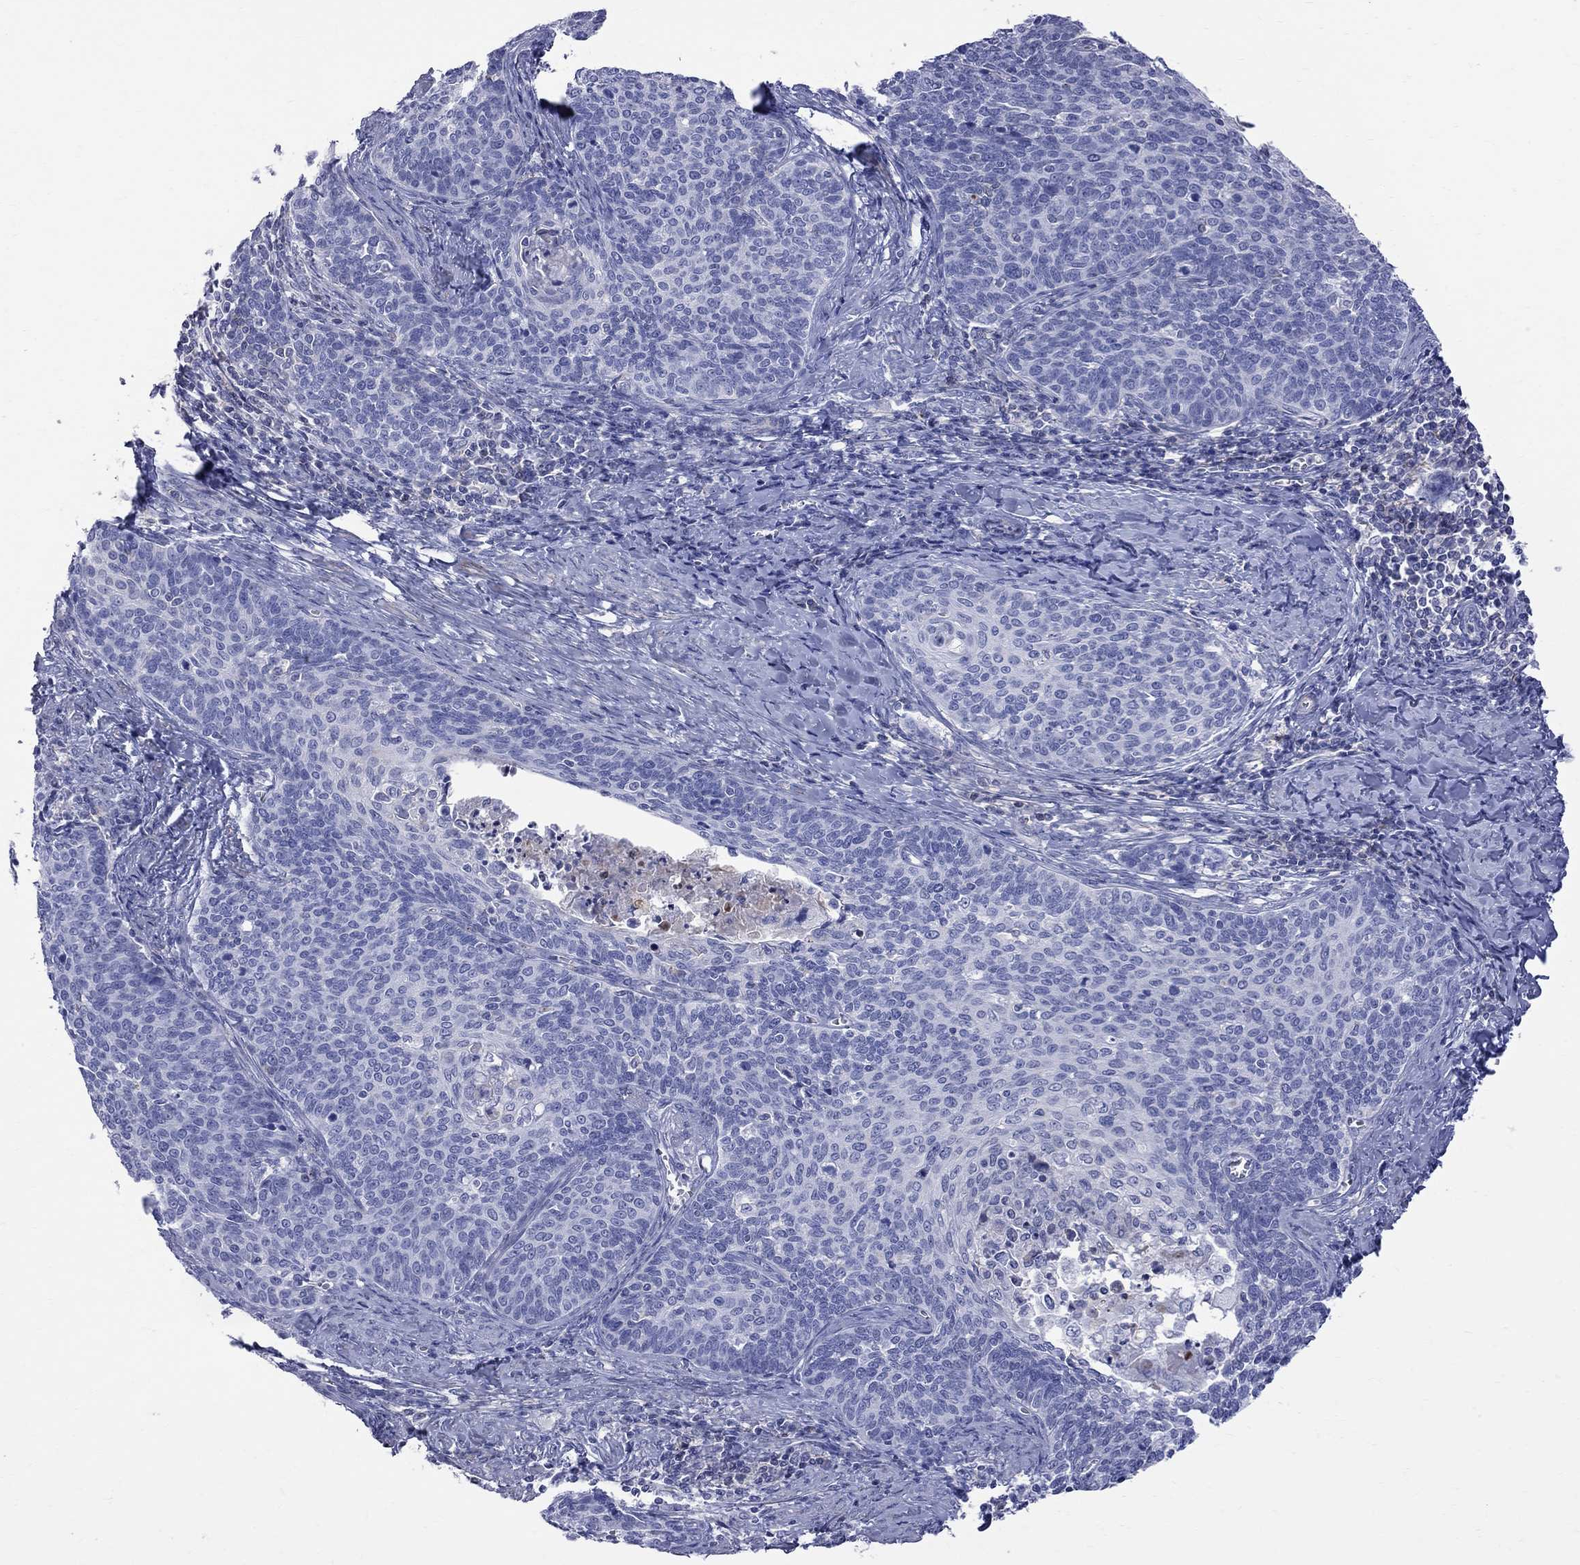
{"staining": {"intensity": "negative", "quantity": "none", "location": "none"}, "tissue": "cervical cancer", "cell_type": "Tumor cells", "image_type": "cancer", "snomed": [{"axis": "morphology", "description": "Normal tissue, NOS"}, {"axis": "morphology", "description": "Squamous cell carcinoma, NOS"}, {"axis": "topography", "description": "Cervix"}], "caption": "The image exhibits no staining of tumor cells in cervical squamous cell carcinoma.", "gene": "S100A3", "patient": {"sex": "female", "age": 39}}